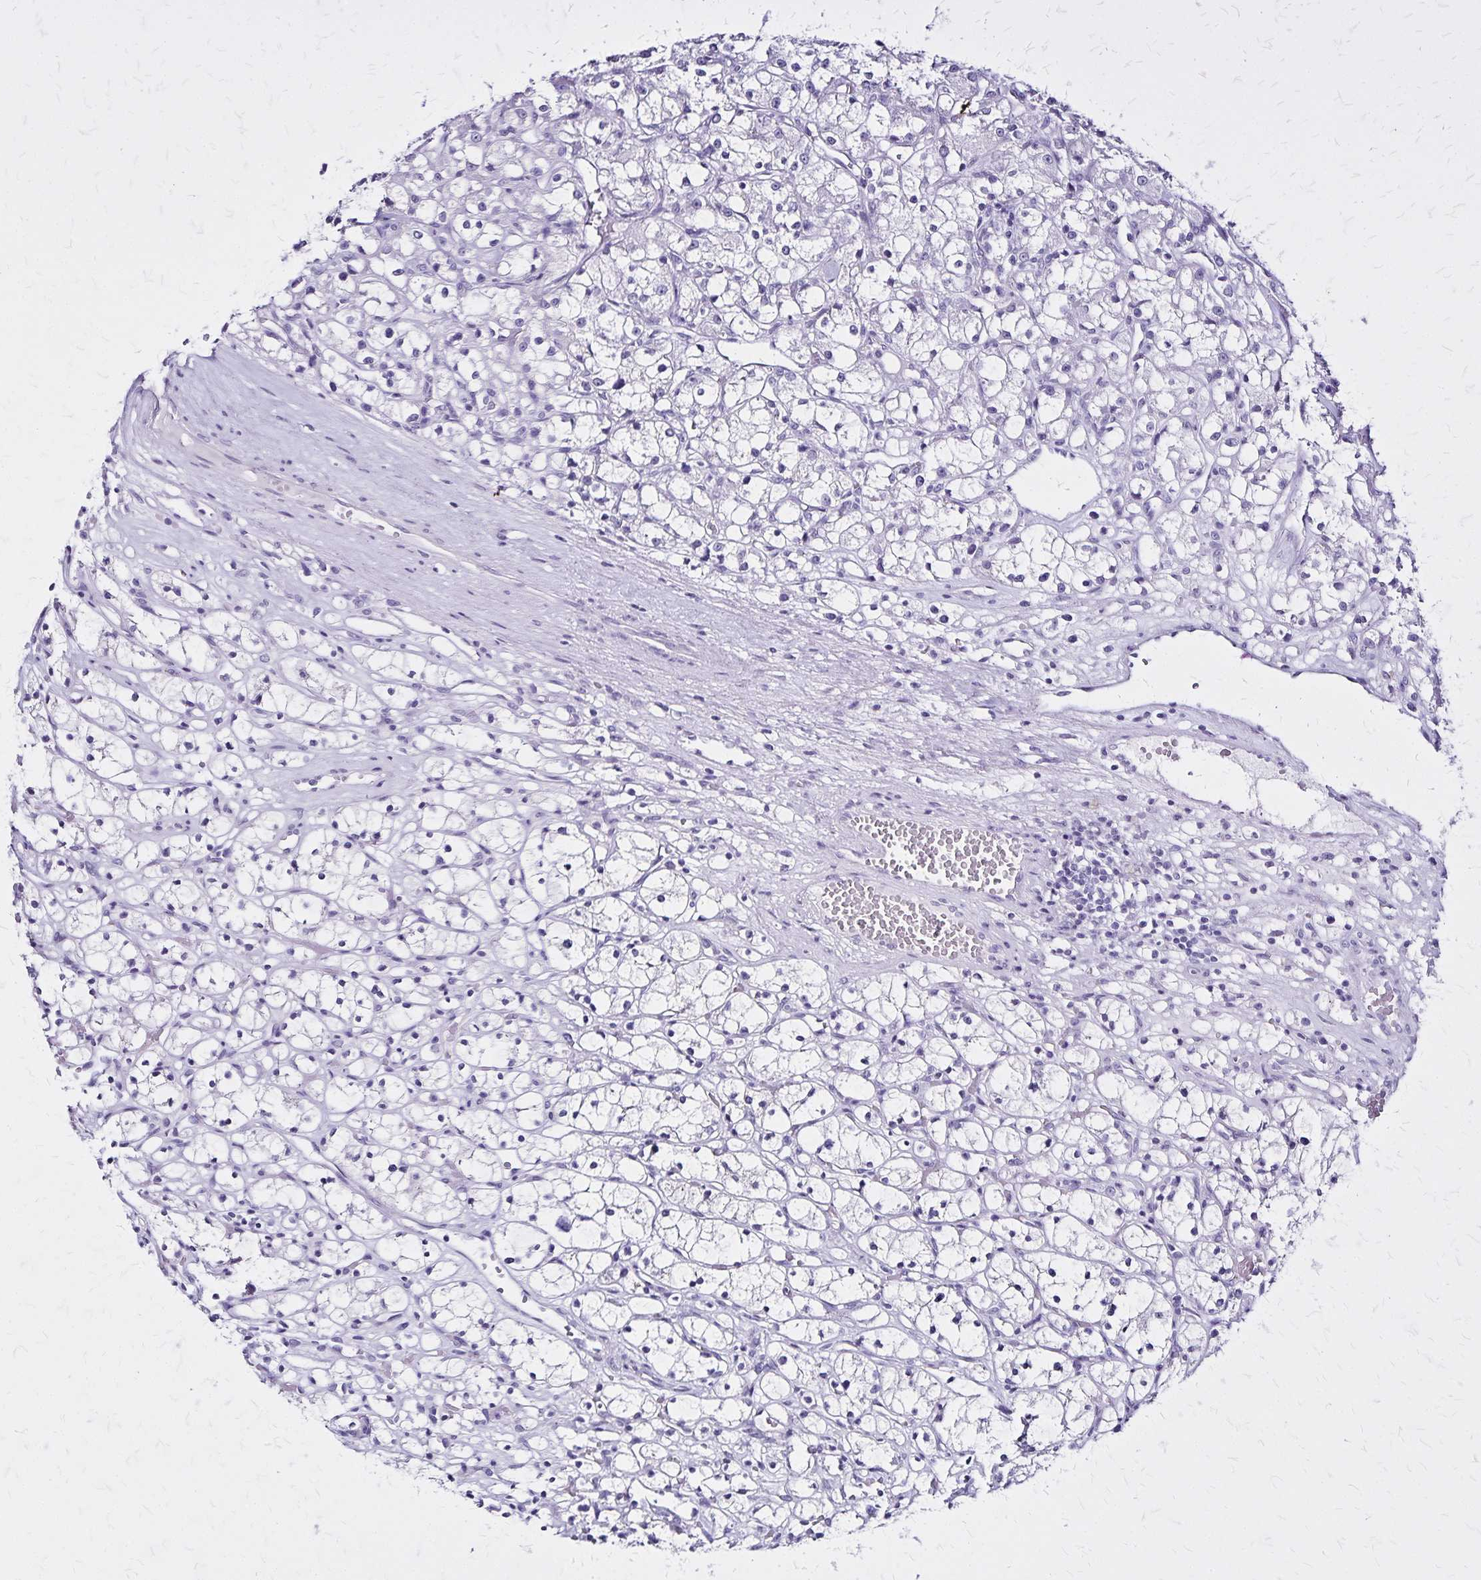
{"staining": {"intensity": "negative", "quantity": "none", "location": "none"}, "tissue": "renal cancer", "cell_type": "Tumor cells", "image_type": "cancer", "snomed": [{"axis": "morphology", "description": "Adenocarcinoma, NOS"}, {"axis": "topography", "description": "Kidney"}], "caption": "Renal cancer was stained to show a protein in brown. There is no significant positivity in tumor cells.", "gene": "KRT2", "patient": {"sex": "female", "age": 59}}